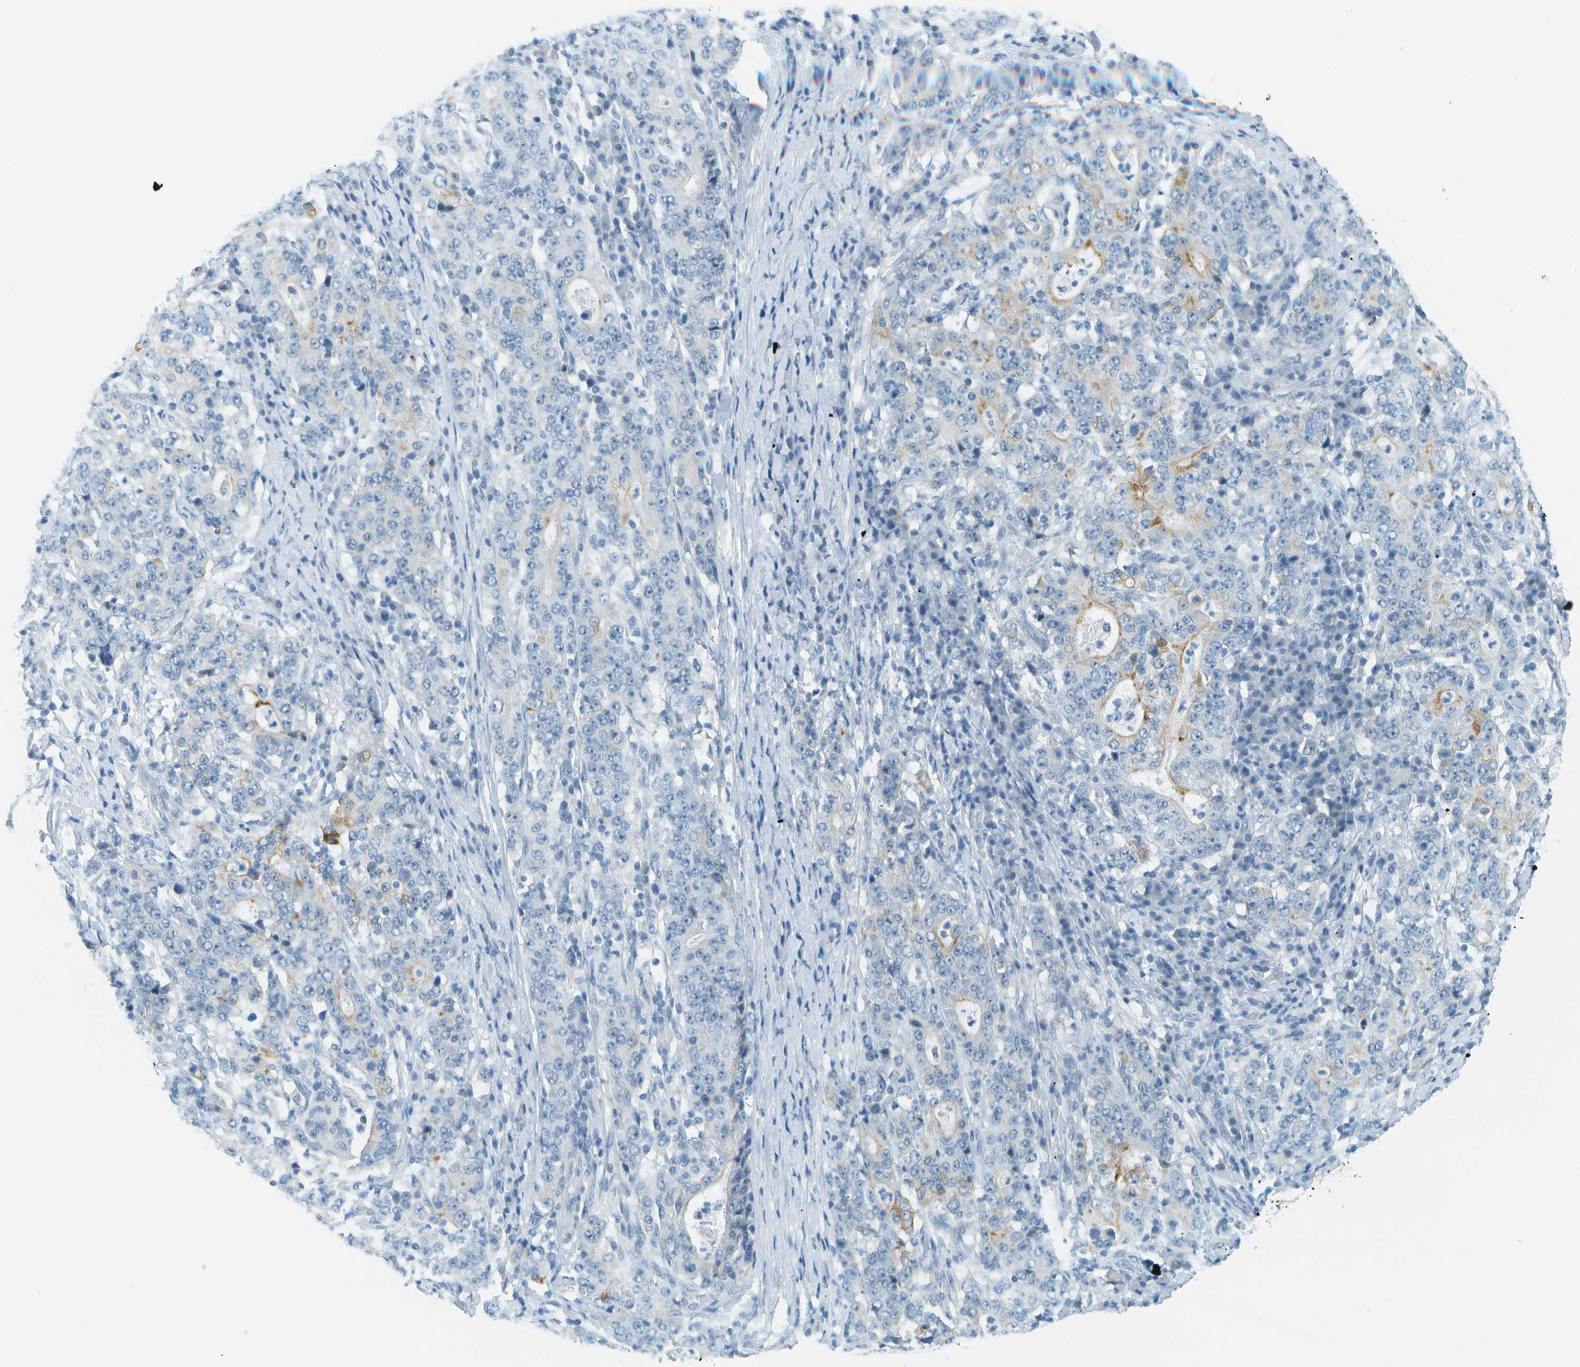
{"staining": {"intensity": "moderate", "quantity": "<25%", "location": "cytoplasmic/membranous"}, "tissue": "stomach cancer", "cell_type": "Tumor cells", "image_type": "cancer", "snomed": [{"axis": "morphology", "description": "Normal tissue, NOS"}, {"axis": "morphology", "description": "Adenocarcinoma, NOS"}, {"axis": "topography", "description": "Stomach, upper"}, {"axis": "topography", "description": "Stomach"}], "caption": "Adenocarcinoma (stomach) was stained to show a protein in brown. There is low levels of moderate cytoplasmic/membranous positivity in approximately <25% of tumor cells.", "gene": "SMYD5", "patient": {"sex": "male", "age": 59}}